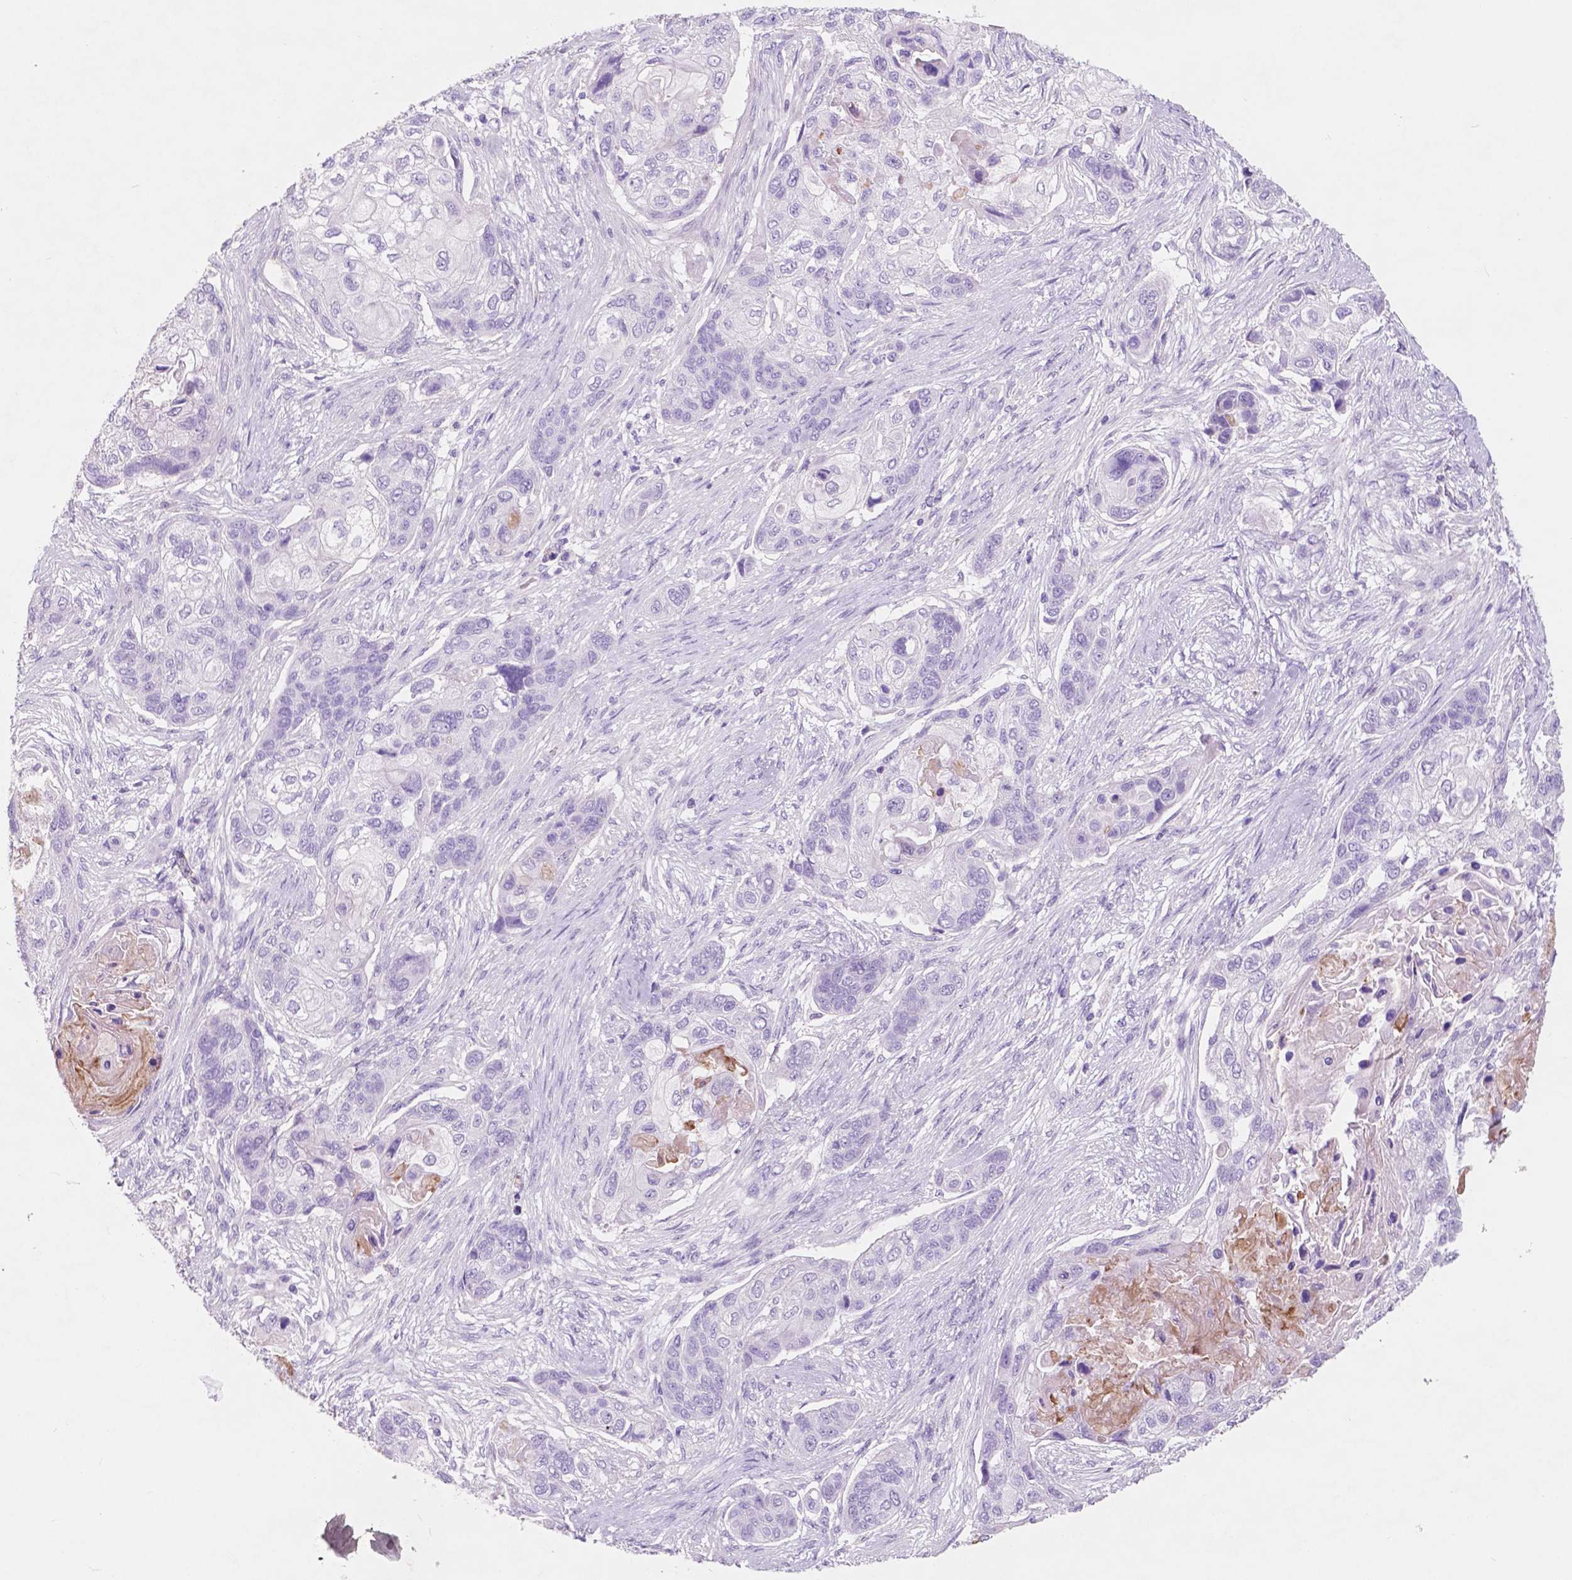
{"staining": {"intensity": "negative", "quantity": "none", "location": "none"}, "tissue": "lung cancer", "cell_type": "Tumor cells", "image_type": "cancer", "snomed": [{"axis": "morphology", "description": "Squamous cell carcinoma, NOS"}, {"axis": "topography", "description": "Lung"}], "caption": "High power microscopy photomicrograph of an immunohistochemistry (IHC) micrograph of squamous cell carcinoma (lung), revealing no significant staining in tumor cells. (DAB (3,3'-diaminobenzidine) immunohistochemistry with hematoxylin counter stain).", "gene": "CUZD1", "patient": {"sex": "male", "age": 69}}